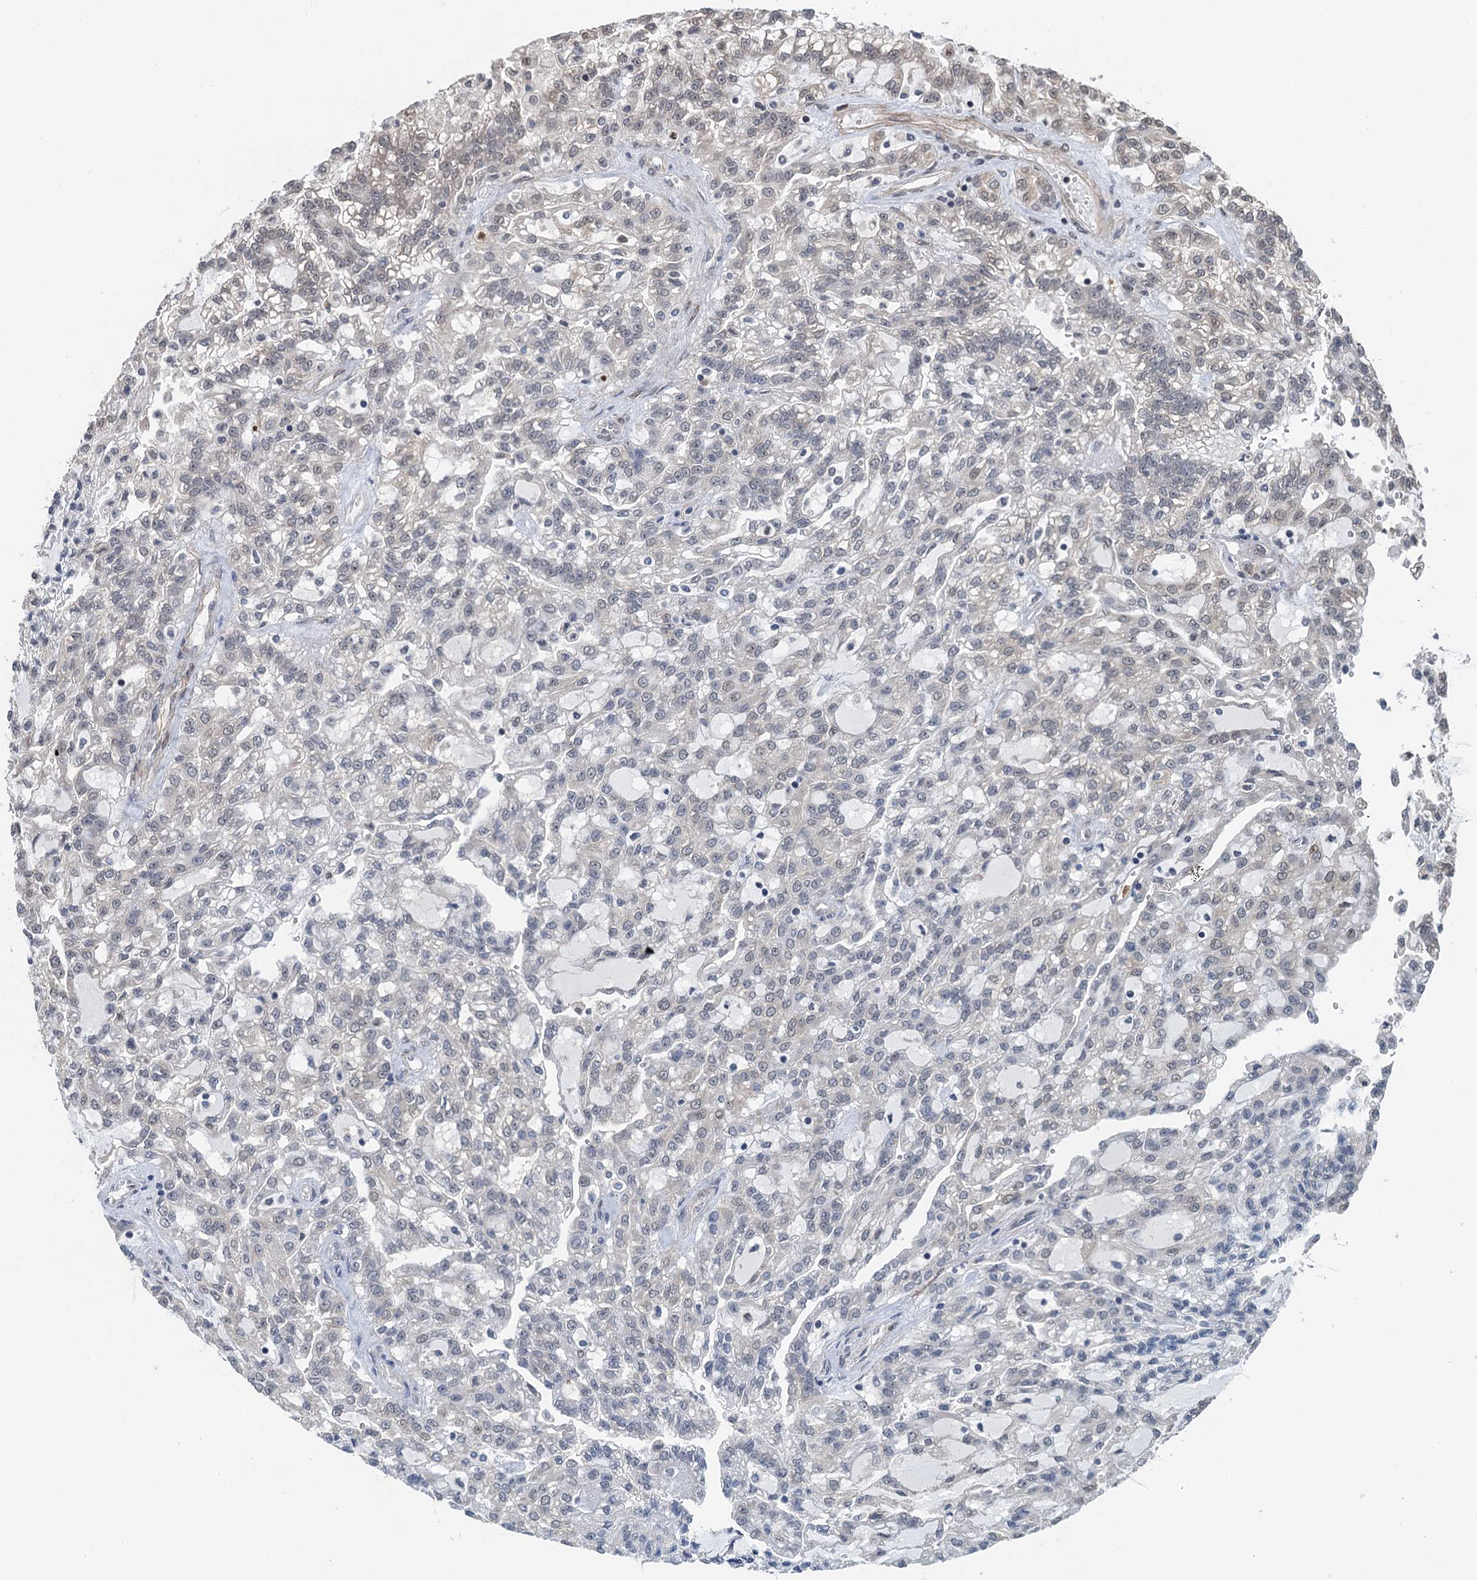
{"staining": {"intensity": "negative", "quantity": "none", "location": "none"}, "tissue": "renal cancer", "cell_type": "Tumor cells", "image_type": "cancer", "snomed": [{"axis": "morphology", "description": "Adenocarcinoma, NOS"}, {"axis": "topography", "description": "Kidney"}], "caption": "This photomicrograph is of renal cancer stained with immunohistochemistry to label a protein in brown with the nuclei are counter-stained blue. There is no positivity in tumor cells.", "gene": "WHAMM", "patient": {"sex": "male", "age": 63}}